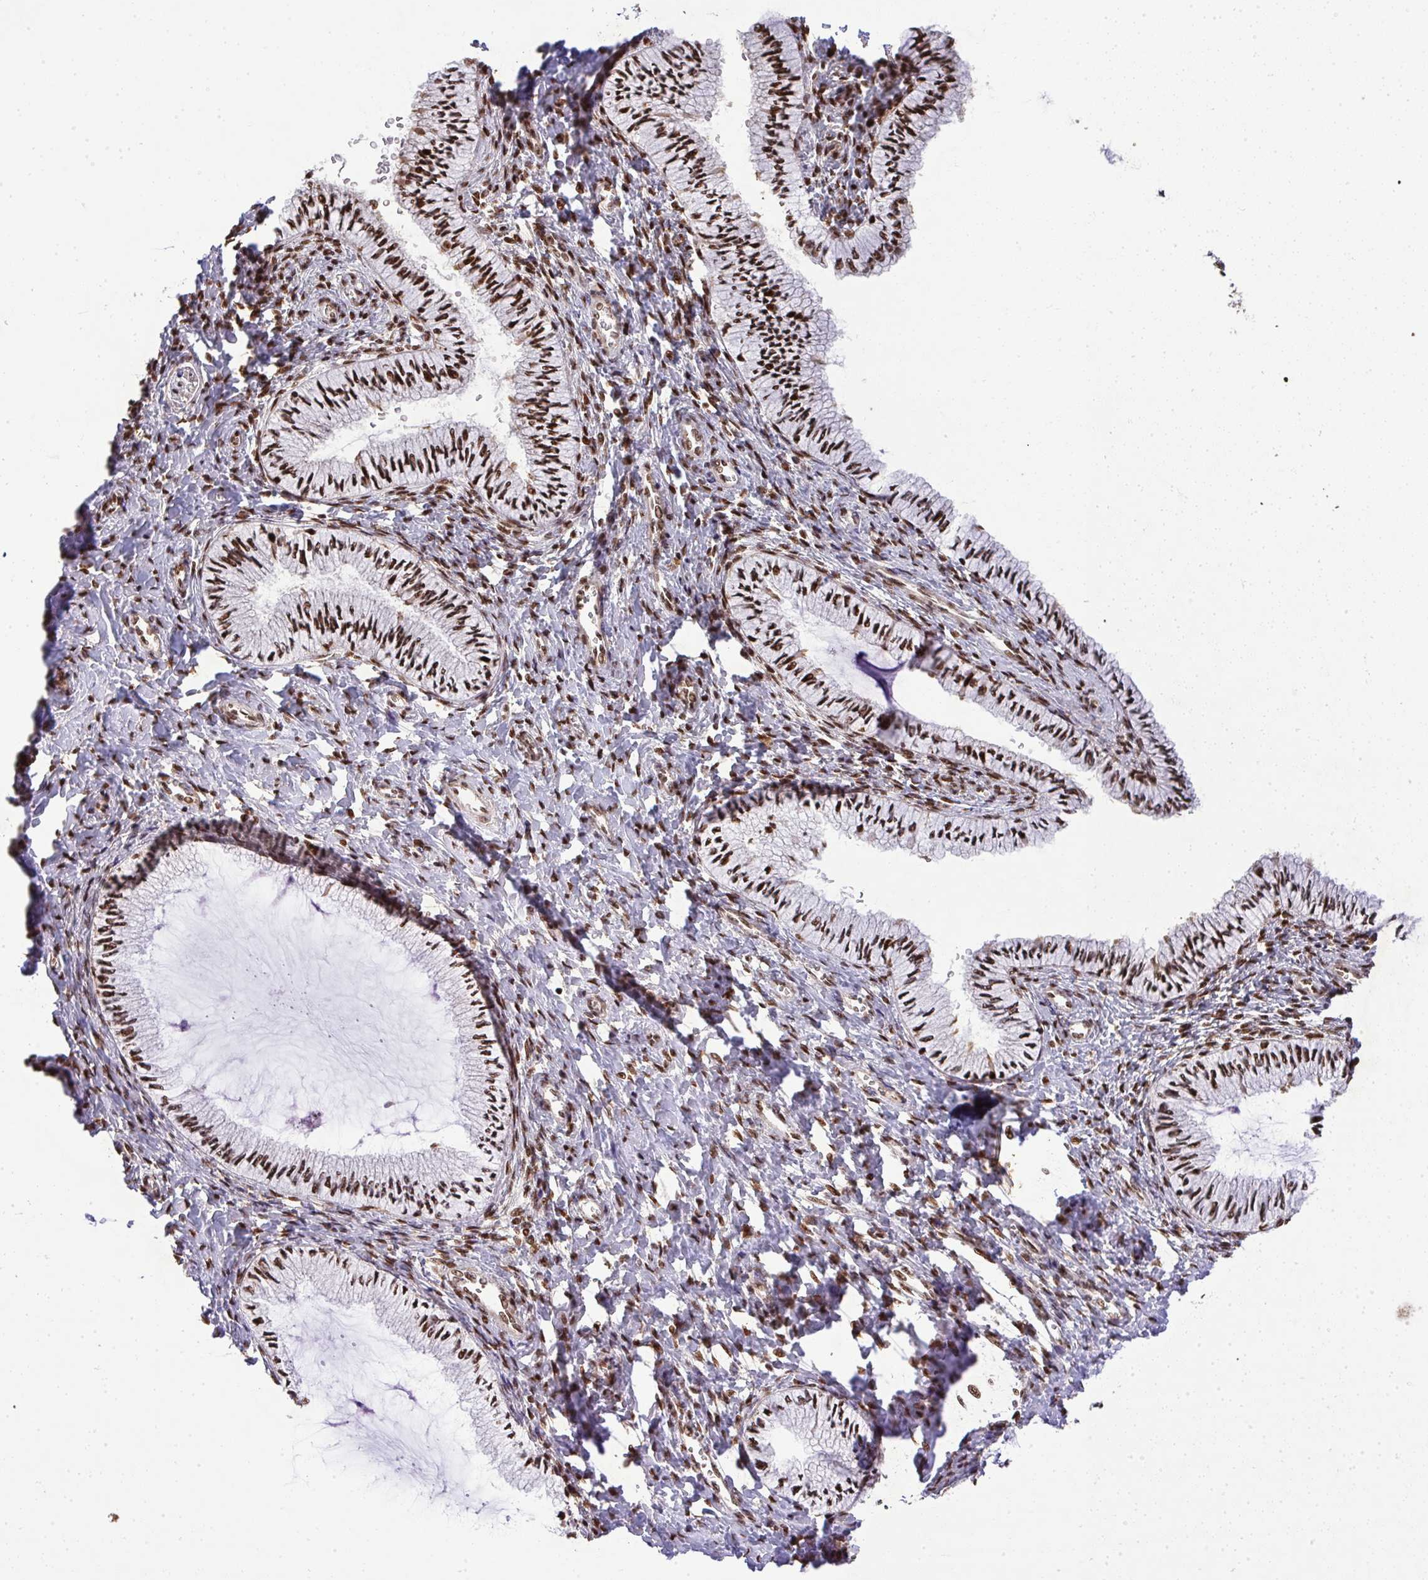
{"staining": {"intensity": "strong", "quantity": "25%-75%", "location": "nuclear"}, "tissue": "cervix", "cell_type": "Glandular cells", "image_type": "normal", "snomed": [{"axis": "morphology", "description": "Normal tissue, NOS"}, {"axis": "topography", "description": "Cervix"}], "caption": "About 25%-75% of glandular cells in benign cervix reveal strong nuclear protein positivity as visualized by brown immunohistochemical staining.", "gene": "U2AF1L4", "patient": {"sex": "female", "age": 24}}